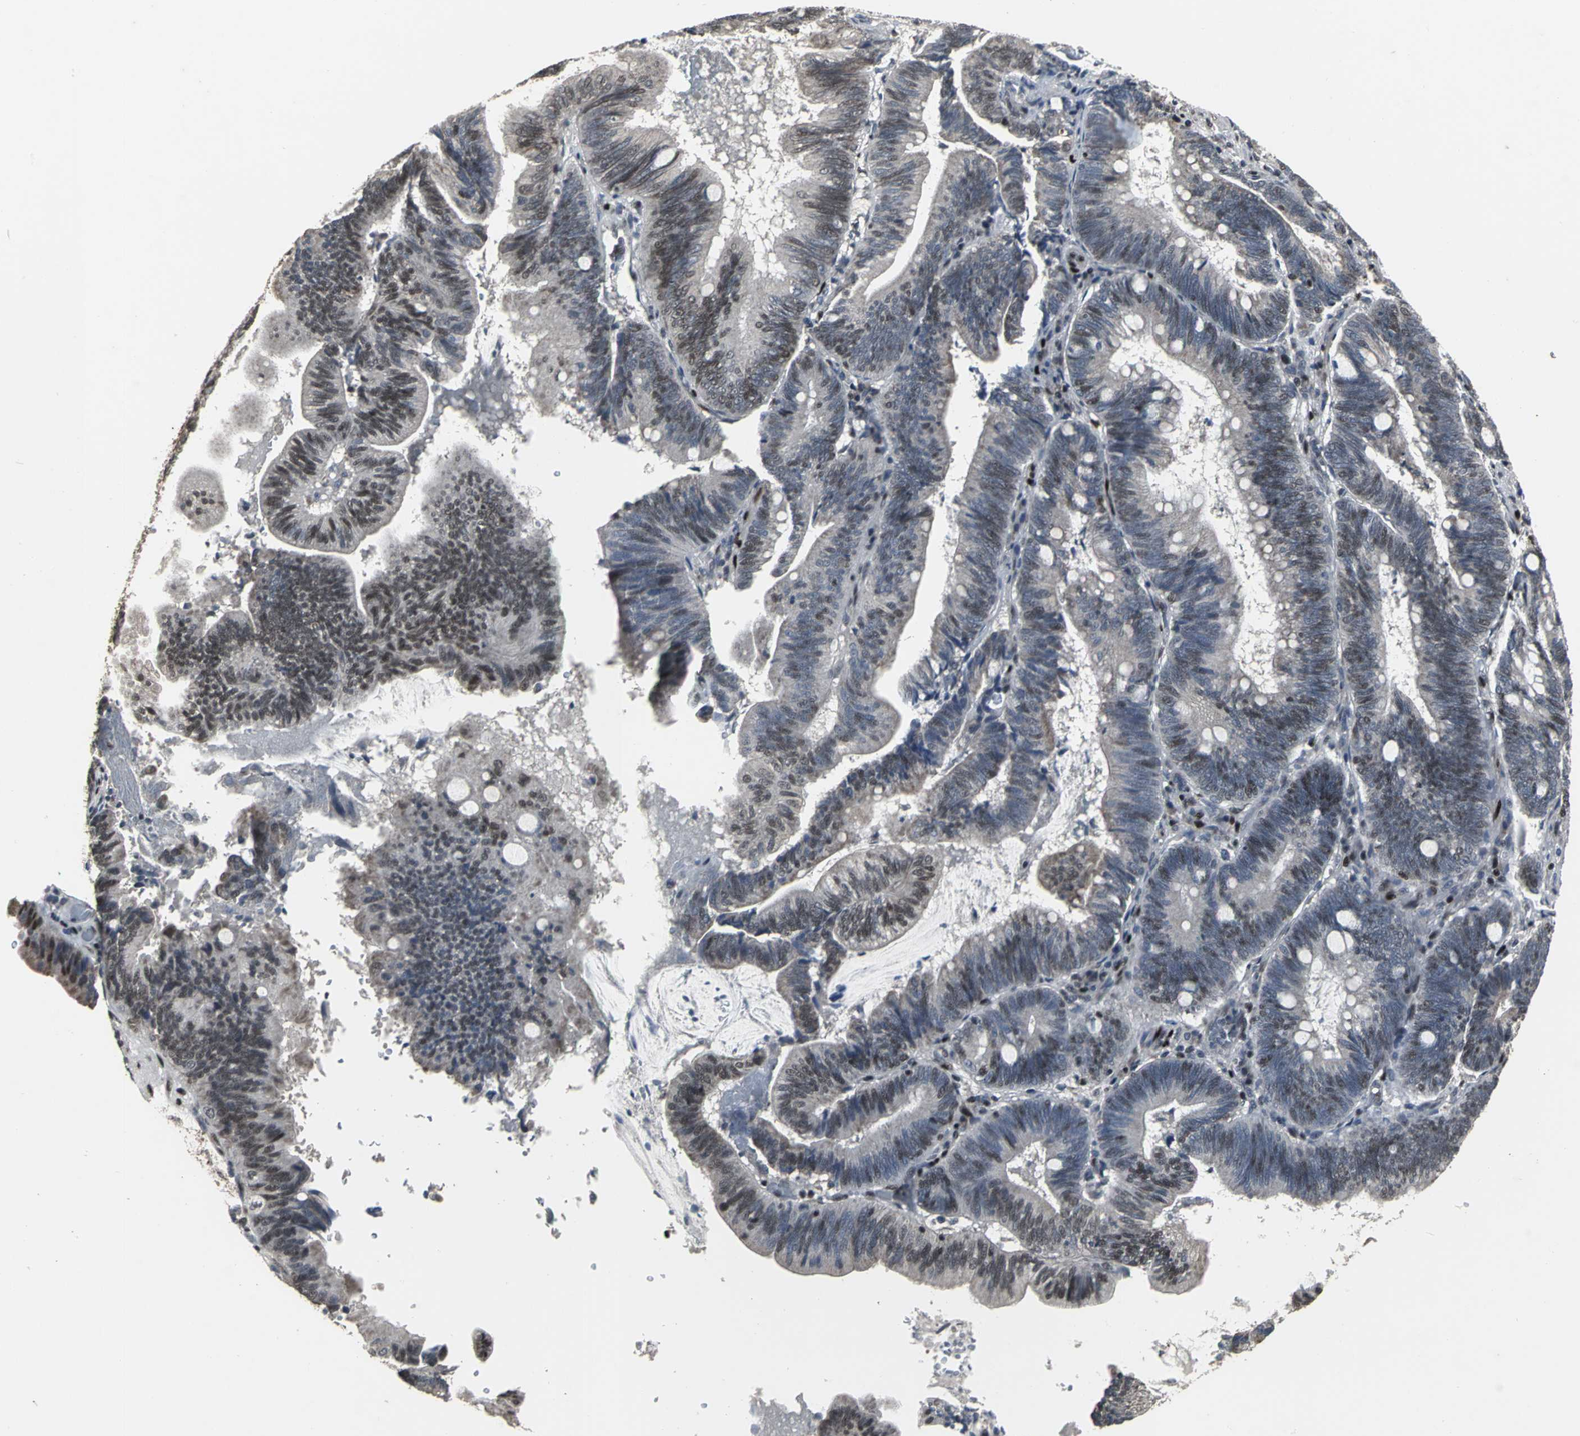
{"staining": {"intensity": "moderate", "quantity": "25%-75%", "location": "nuclear"}, "tissue": "pancreatic cancer", "cell_type": "Tumor cells", "image_type": "cancer", "snomed": [{"axis": "morphology", "description": "Adenocarcinoma, NOS"}, {"axis": "topography", "description": "Pancreas"}], "caption": "Protein positivity by IHC reveals moderate nuclear expression in about 25%-75% of tumor cells in pancreatic cancer (adenocarcinoma).", "gene": "SRF", "patient": {"sex": "male", "age": 82}}